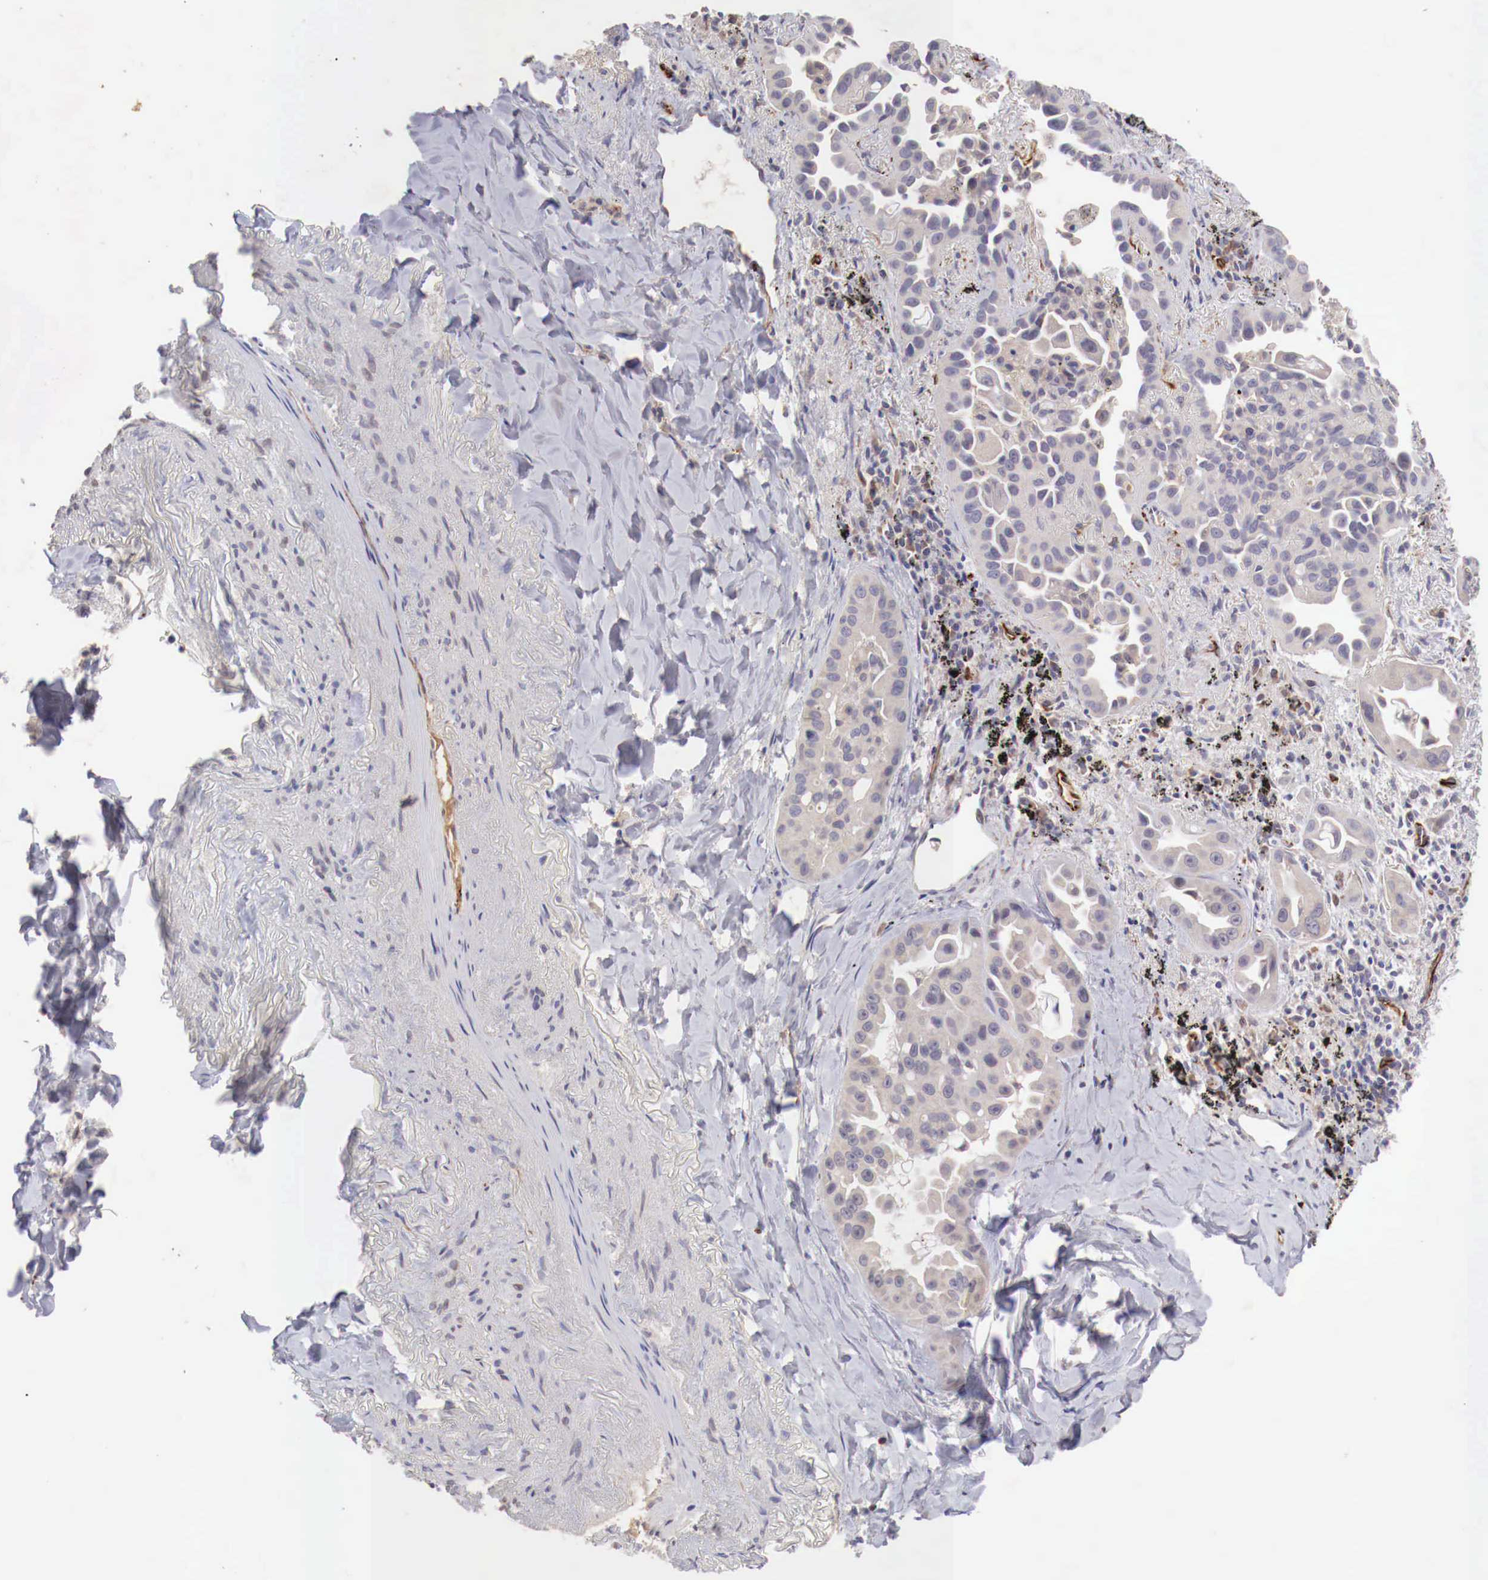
{"staining": {"intensity": "negative", "quantity": "none", "location": "none"}, "tissue": "lung cancer", "cell_type": "Tumor cells", "image_type": "cancer", "snomed": [{"axis": "morphology", "description": "Adenocarcinoma, NOS"}, {"axis": "topography", "description": "Lung"}], "caption": "Immunohistochemistry of lung adenocarcinoma demonstrates no staining in tumor cells.", "gene": "WT1", "patient": {"sex": "male", "age": 68}}